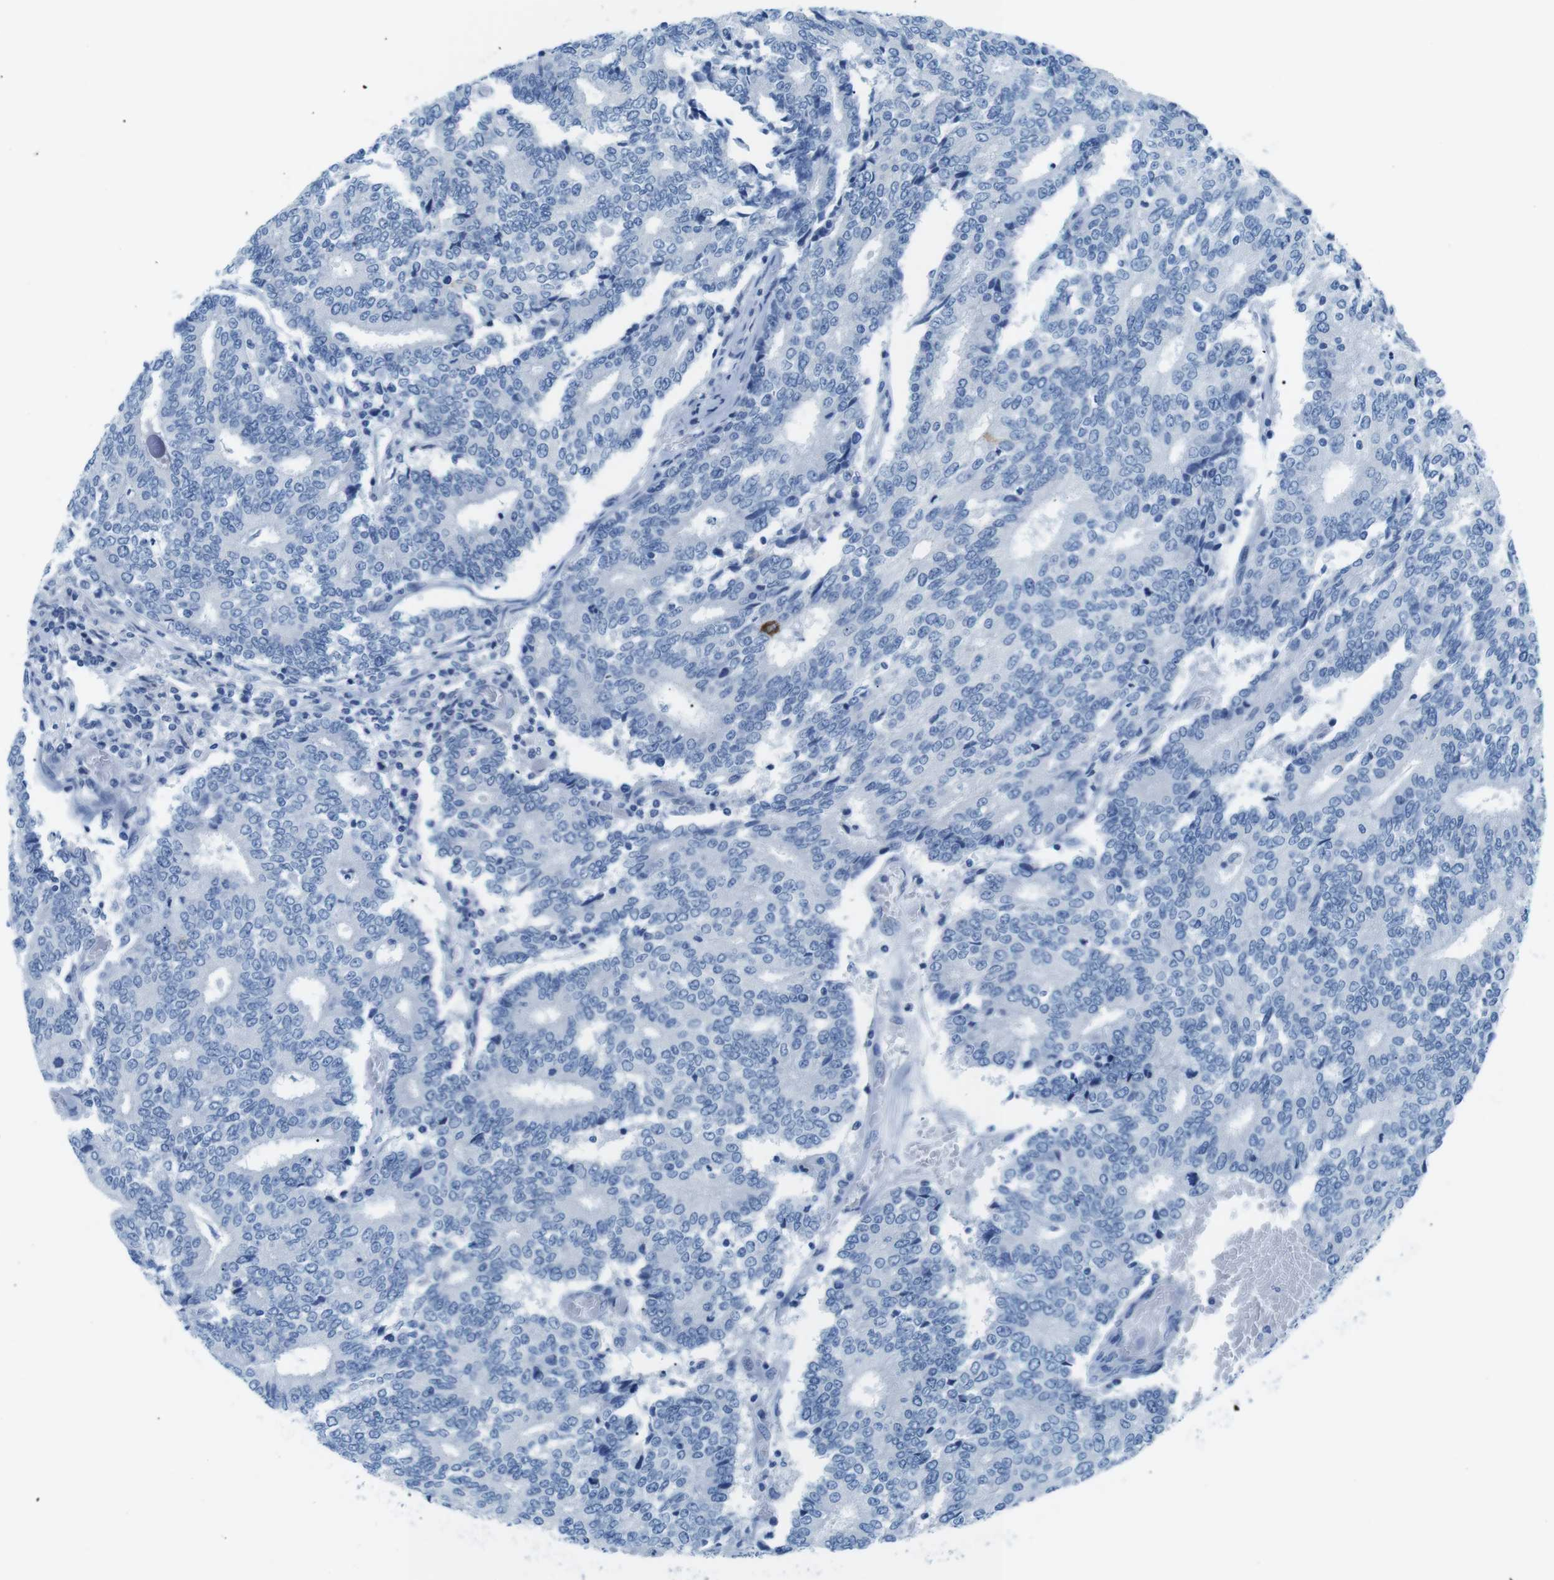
{"staining": {"intensity": "negative", "quantity": "none", "location": "none"}, "tissue": "prostate cancer", "cell_type": "Tumor cells", "image_type": "cancer", "snomed": [{"axis": "morphology", "description": "Normal tissue, NOS"}, {"axis": "morphology", "description": "Adenocarcinoma, High grade"}, {"axis": "topography", "description": "Prostate"}, {"axis": "topography", "description": "Seminal veicle"}], "caption": "Tumor cells are negative for brown protein staining in prostate cancer.", "gene": "MUC2", "patient": {"sex": "male", "age": 55}}